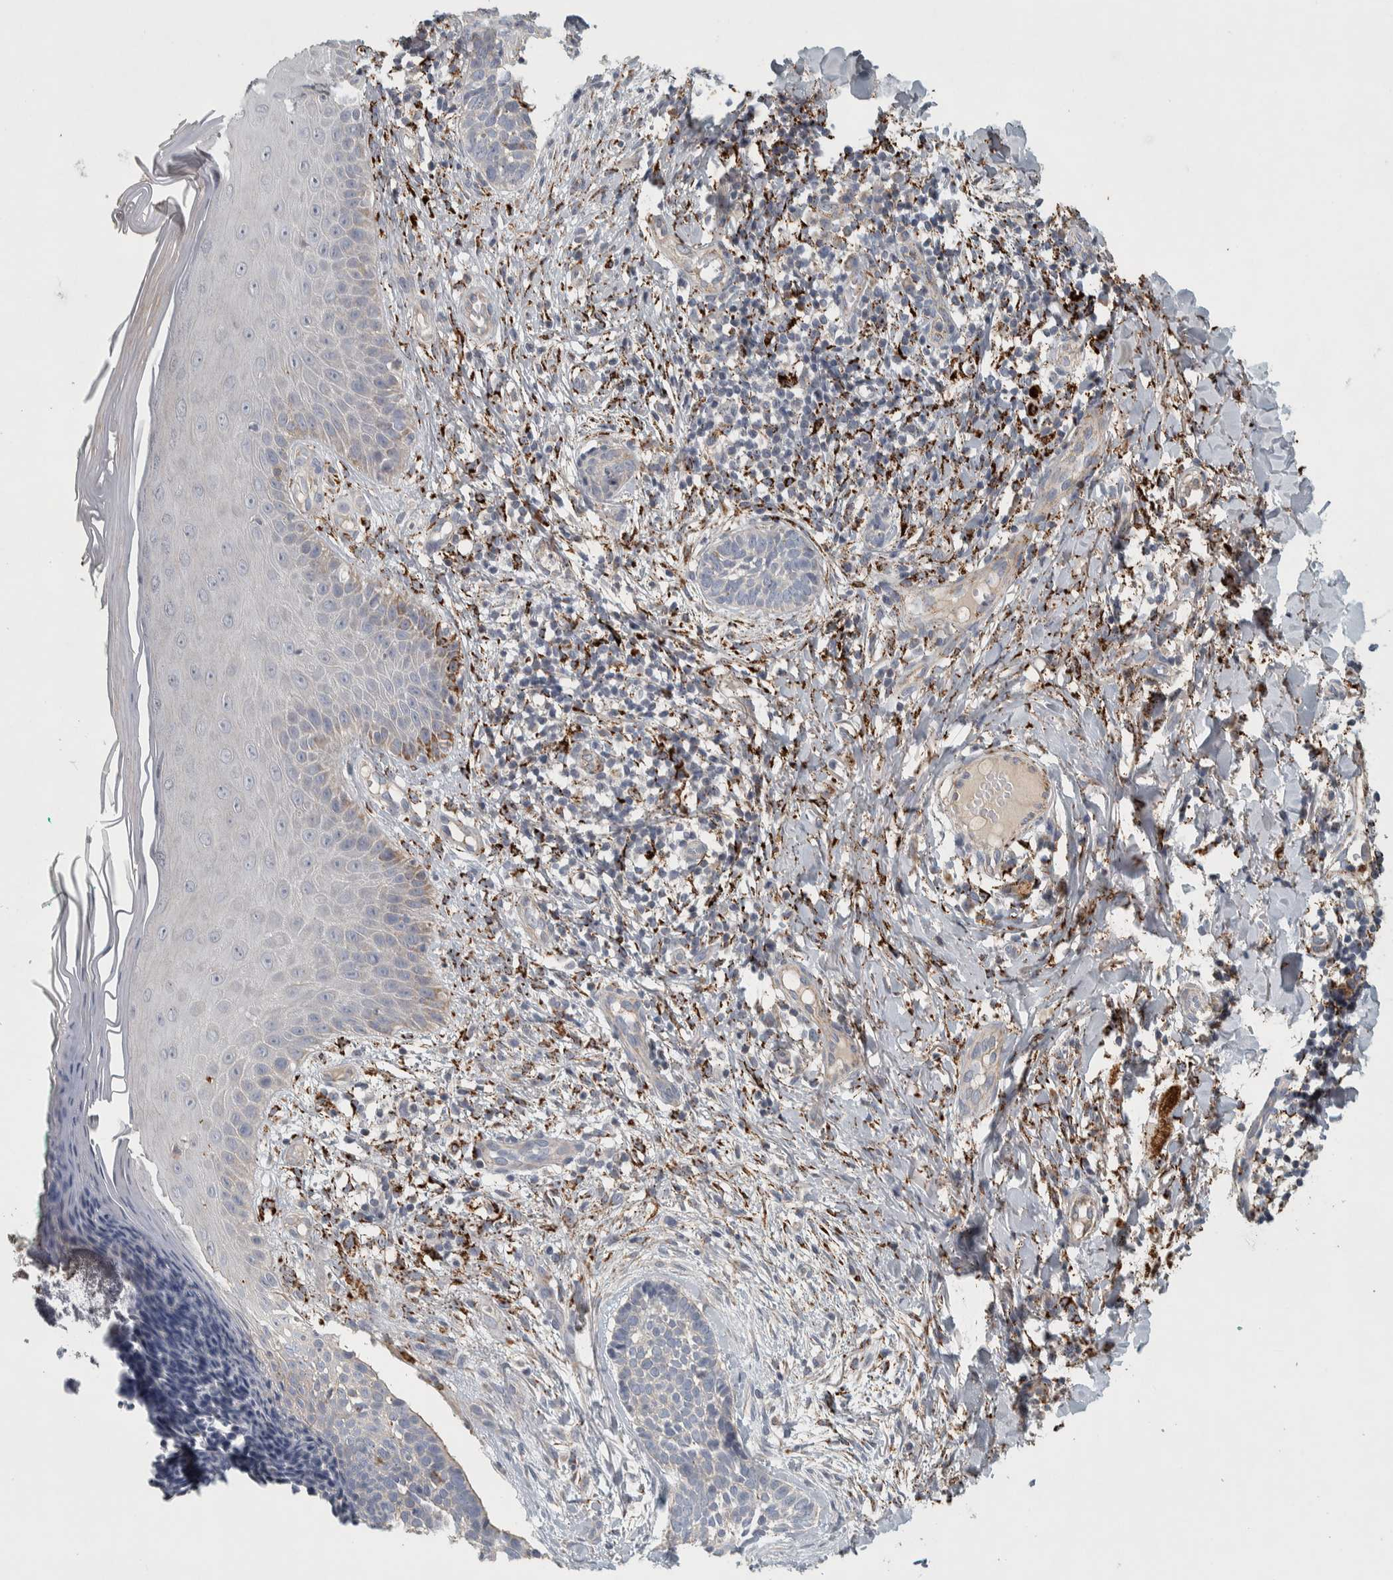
{"staining": {"intensity": "negative", "quantity": "none", "location": "none"}, "tissue": "skin cancer", "cell_type": "Tumor cells", "image_type": "cancer", "snomed": [{"axis": "morphology", "description": "Normal tissue, NOS"}, {"axis": "morphology", "description": "Basal cell carcinoma"}, {"axis": "topography", "description": "Skin"}], "caption": "Tumor cells are negative for brown protein staining in skin basal cell carcinoma.", "gene": "FAM78A", "patient": {"sex": "male", "age": 67}}